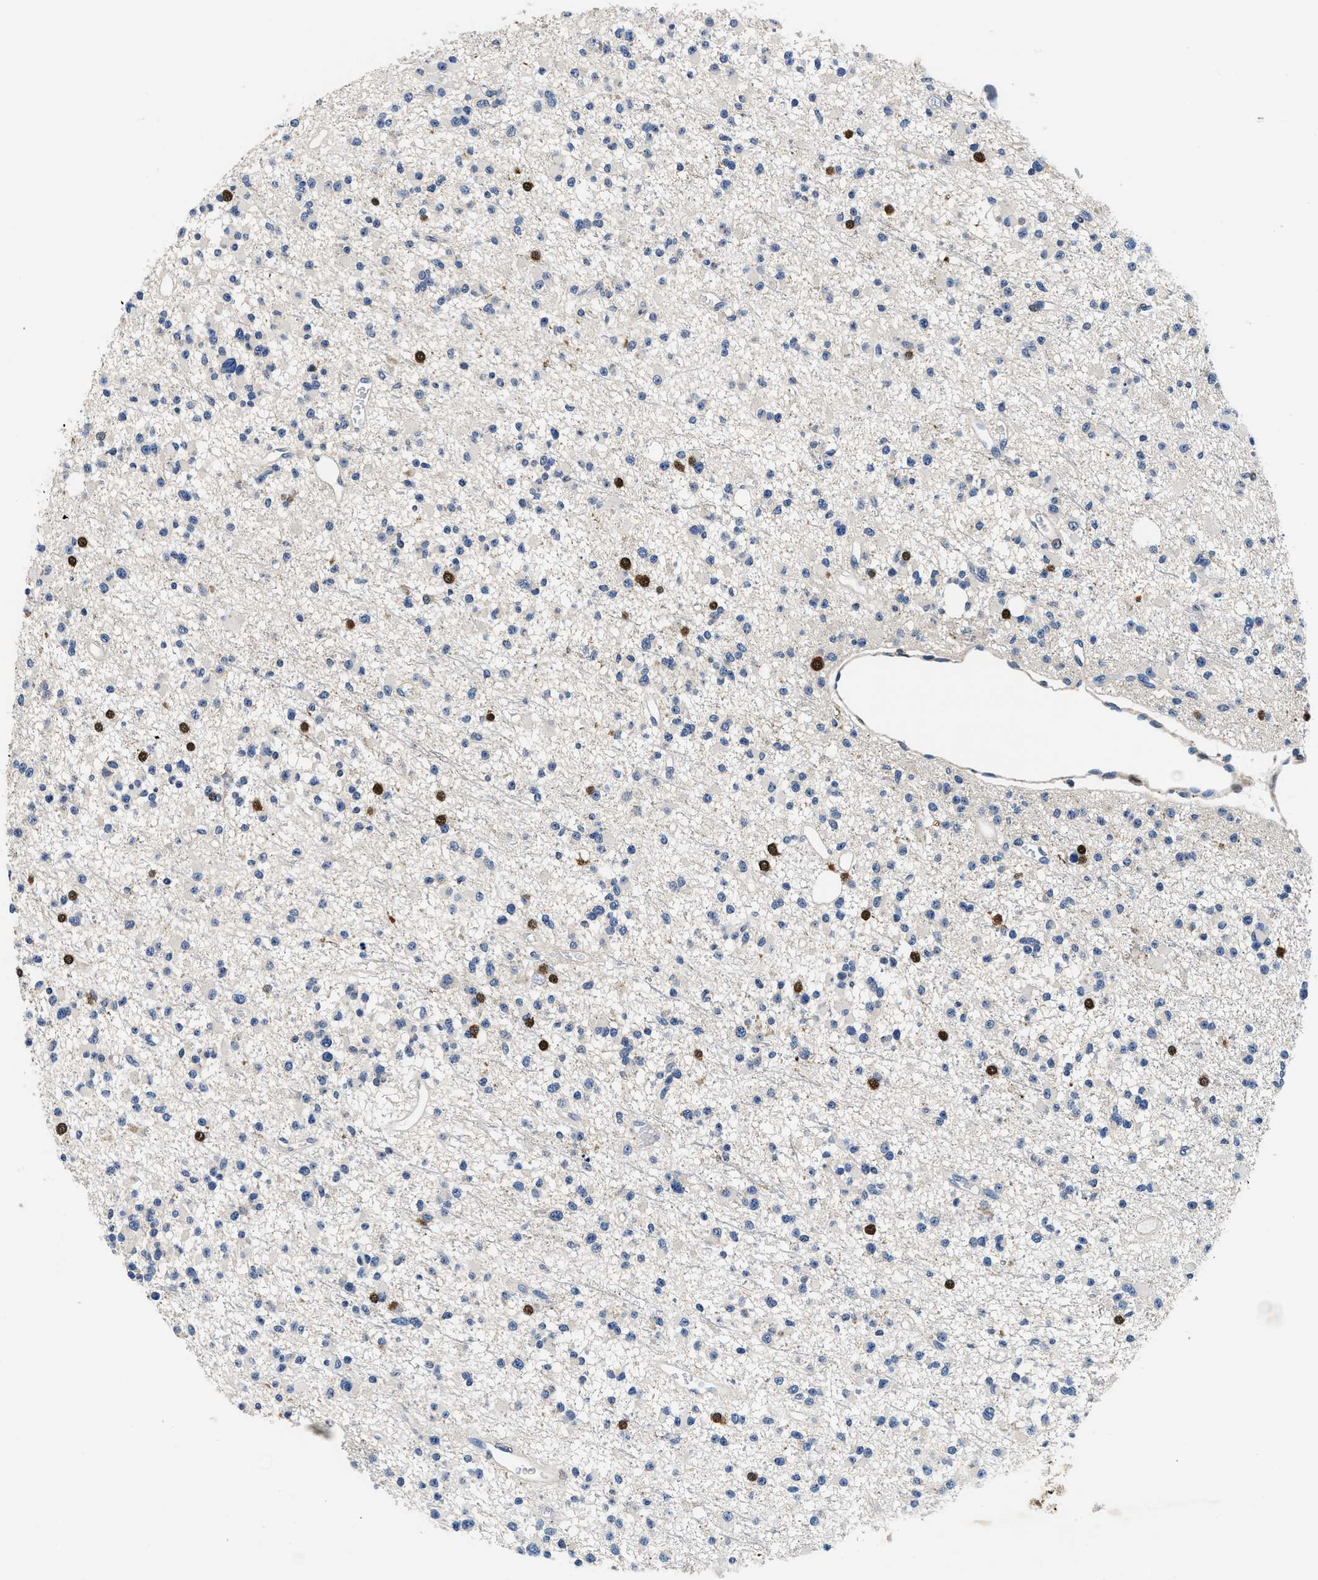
{"staining": {"intensity": "strong", "quantity": "<25%", "location": "nuclear"}, "tissue": "glioma", "cell_type": "Tumor cells", "image_type": "cancer", "snomed": [{"axis": "morphology", "description": "Glioma, malignant, Low grade"}, {"axis": "topography", "description": "Brain"}], "caption": "An IHC histopathology image of neoplastic tissue is shown. Protein staining in brown shows strong nuclear positivity in glioma within tumor cells.", "gene": "ANKIB1", "patient": {"sex": "female", "age": 22}}